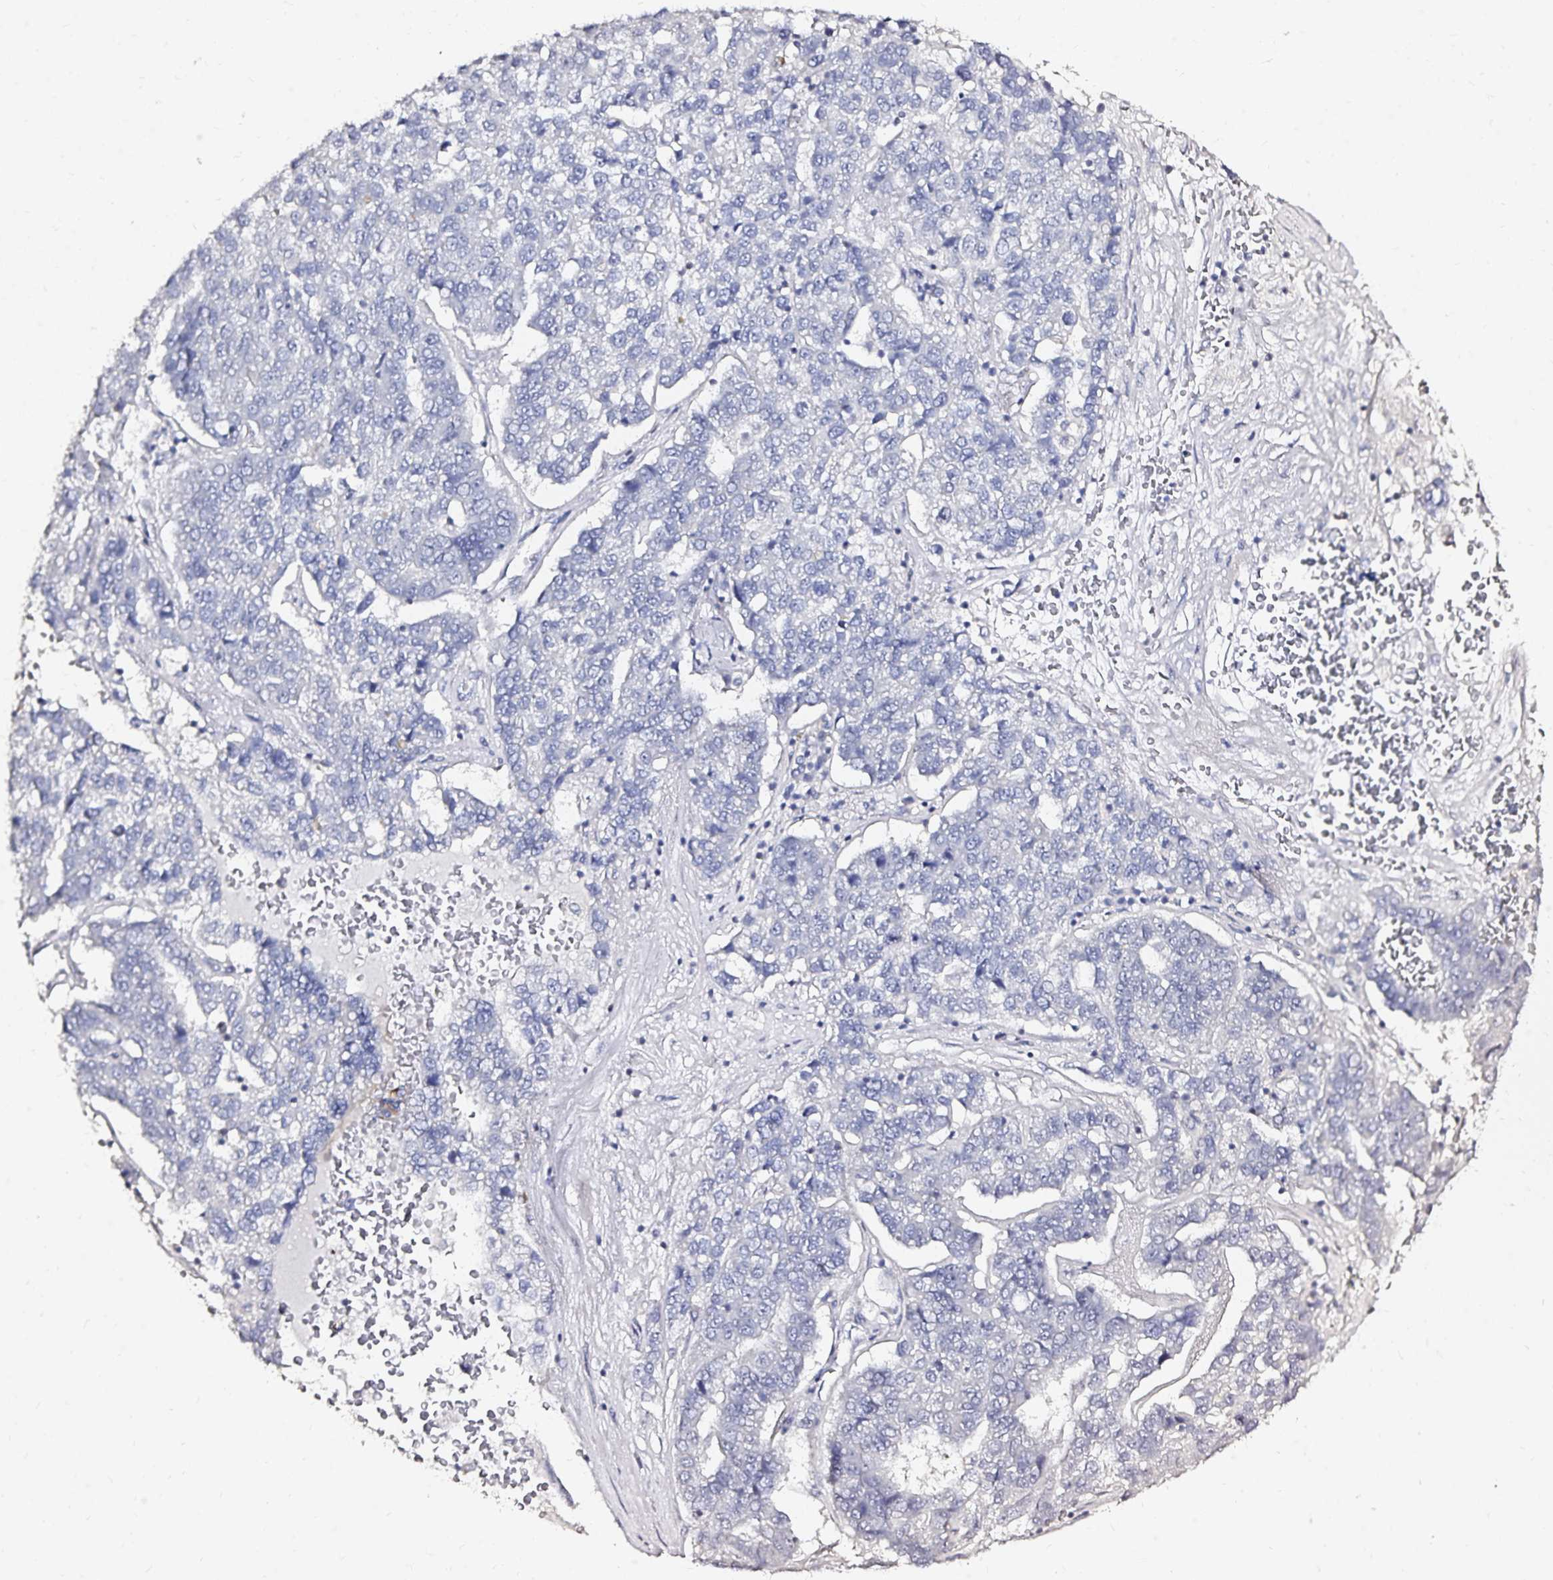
{"staining": {"intensity": "negative", "quantity": "none", "location": "none"}, "tissue": "pancreatic cancer", "cell_type": "Tumor cells", "image_type": "cancer", "snomed": [{"axis": "morphology", "description": "Adenocarcinoma, NOS"}, {"axis": "topography", "description": "Pancreas"}], "caption": "Tumor cells are negative for protein expression in human pancreatic adenocarcinoma.", "gene": "SLC5A1", "patient": {"sex": "female", "age": 61}}